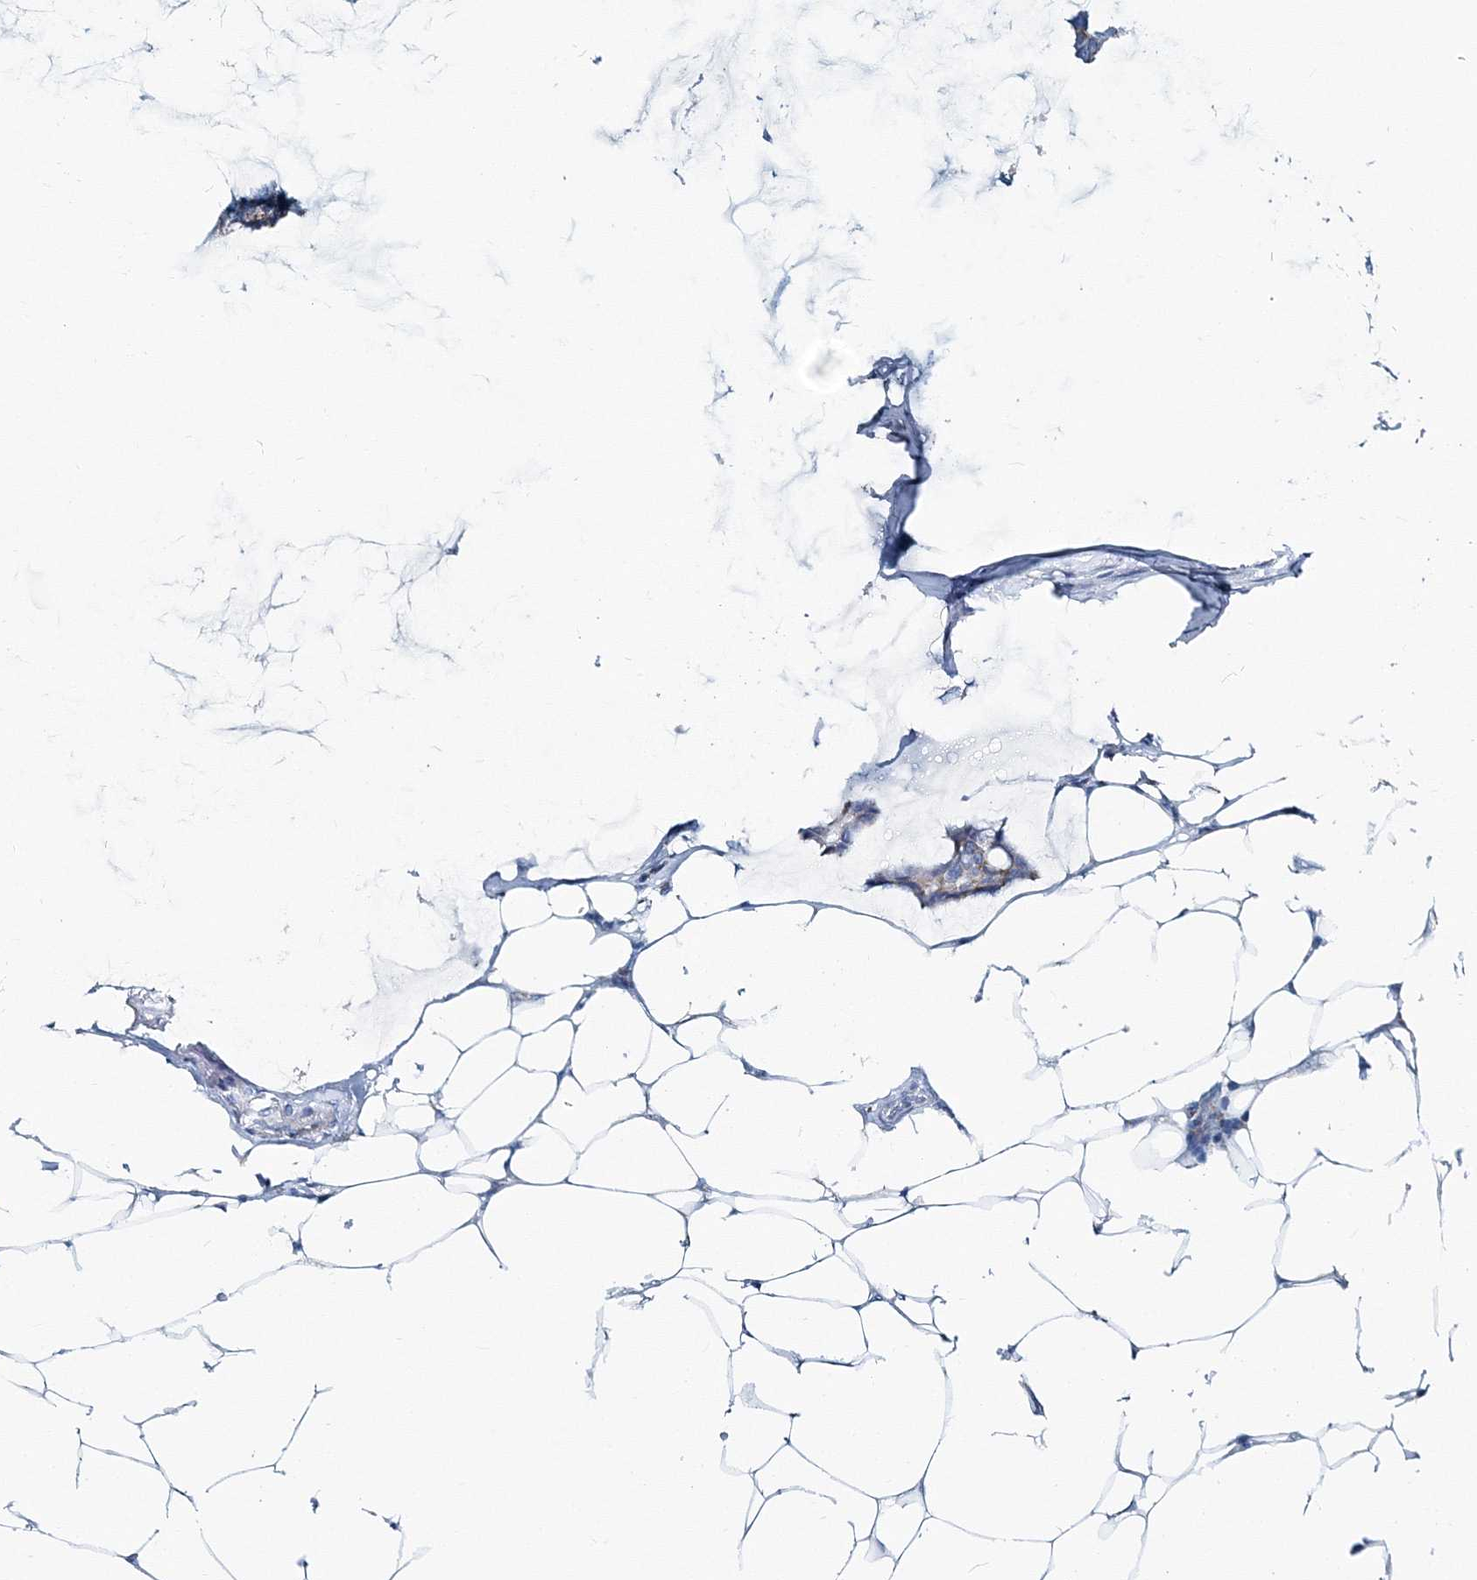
{"staining": {"intensity": "weak", "quantity": "<25%", "location": "cytoplasmic/membranous"}, "tissue": "breast cancer", "cell_type": "Tumor cells", "image_type": "cancer", "snomed": [{"axis": "morphology", "description": "Duct carcinoma"}, {"axis": "topography", "description": "Breast"}], "caption": "A high-resolution histopathology image shows immunohistochemistry staining of breast cancer (intraductal carcinoma), which exhibits no significant expression in tumor cells. (Immunohistochemistry (ihc), brightfield microscopy, high magnification).", "gene": "GABARAPL2", "patient": {"sex": "female", "age": 93}}